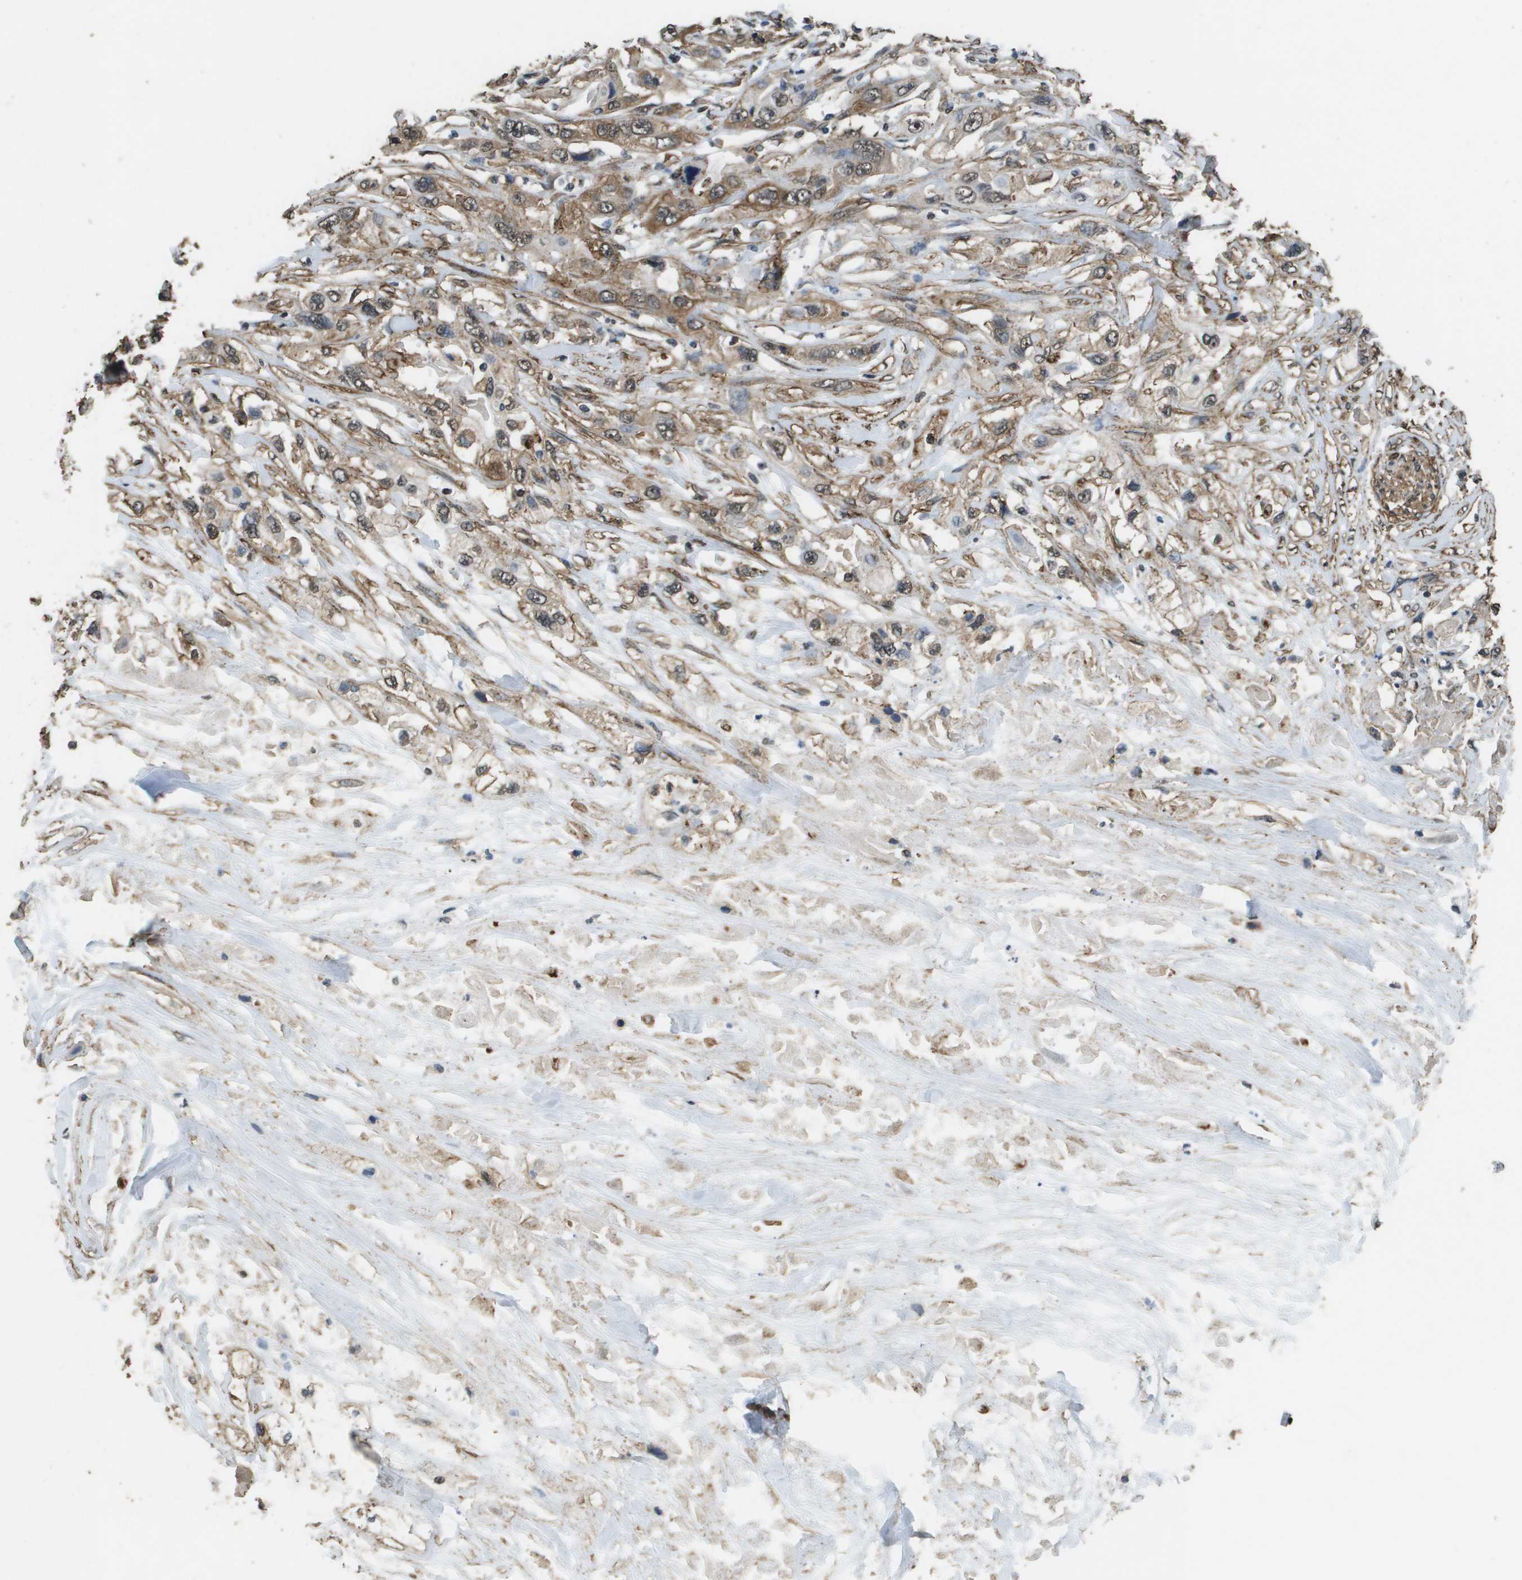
{"staining": {"intensity": "moderate", "quantity": ">75%", "location": "cytoplasmic/membranous"}, "tissue": "pancreatic cancer", "cell_type": "Tumor cells", "image_type": "cancer", "snomed": [{"axis": "morphology", "description": "Adenocarcinoma, NOS"}, {"axis": "topography", "description": "Pancreas"}], "caption": "Immunohistochemical staining of pancreatic adenocarcinoma demonstrates medium levels of moderate cytoplasmic/membranous protein expression in approximately >75% of tumor cells.", "gene": "AAMP", "patient": {"sex": "female", "age": 70}}